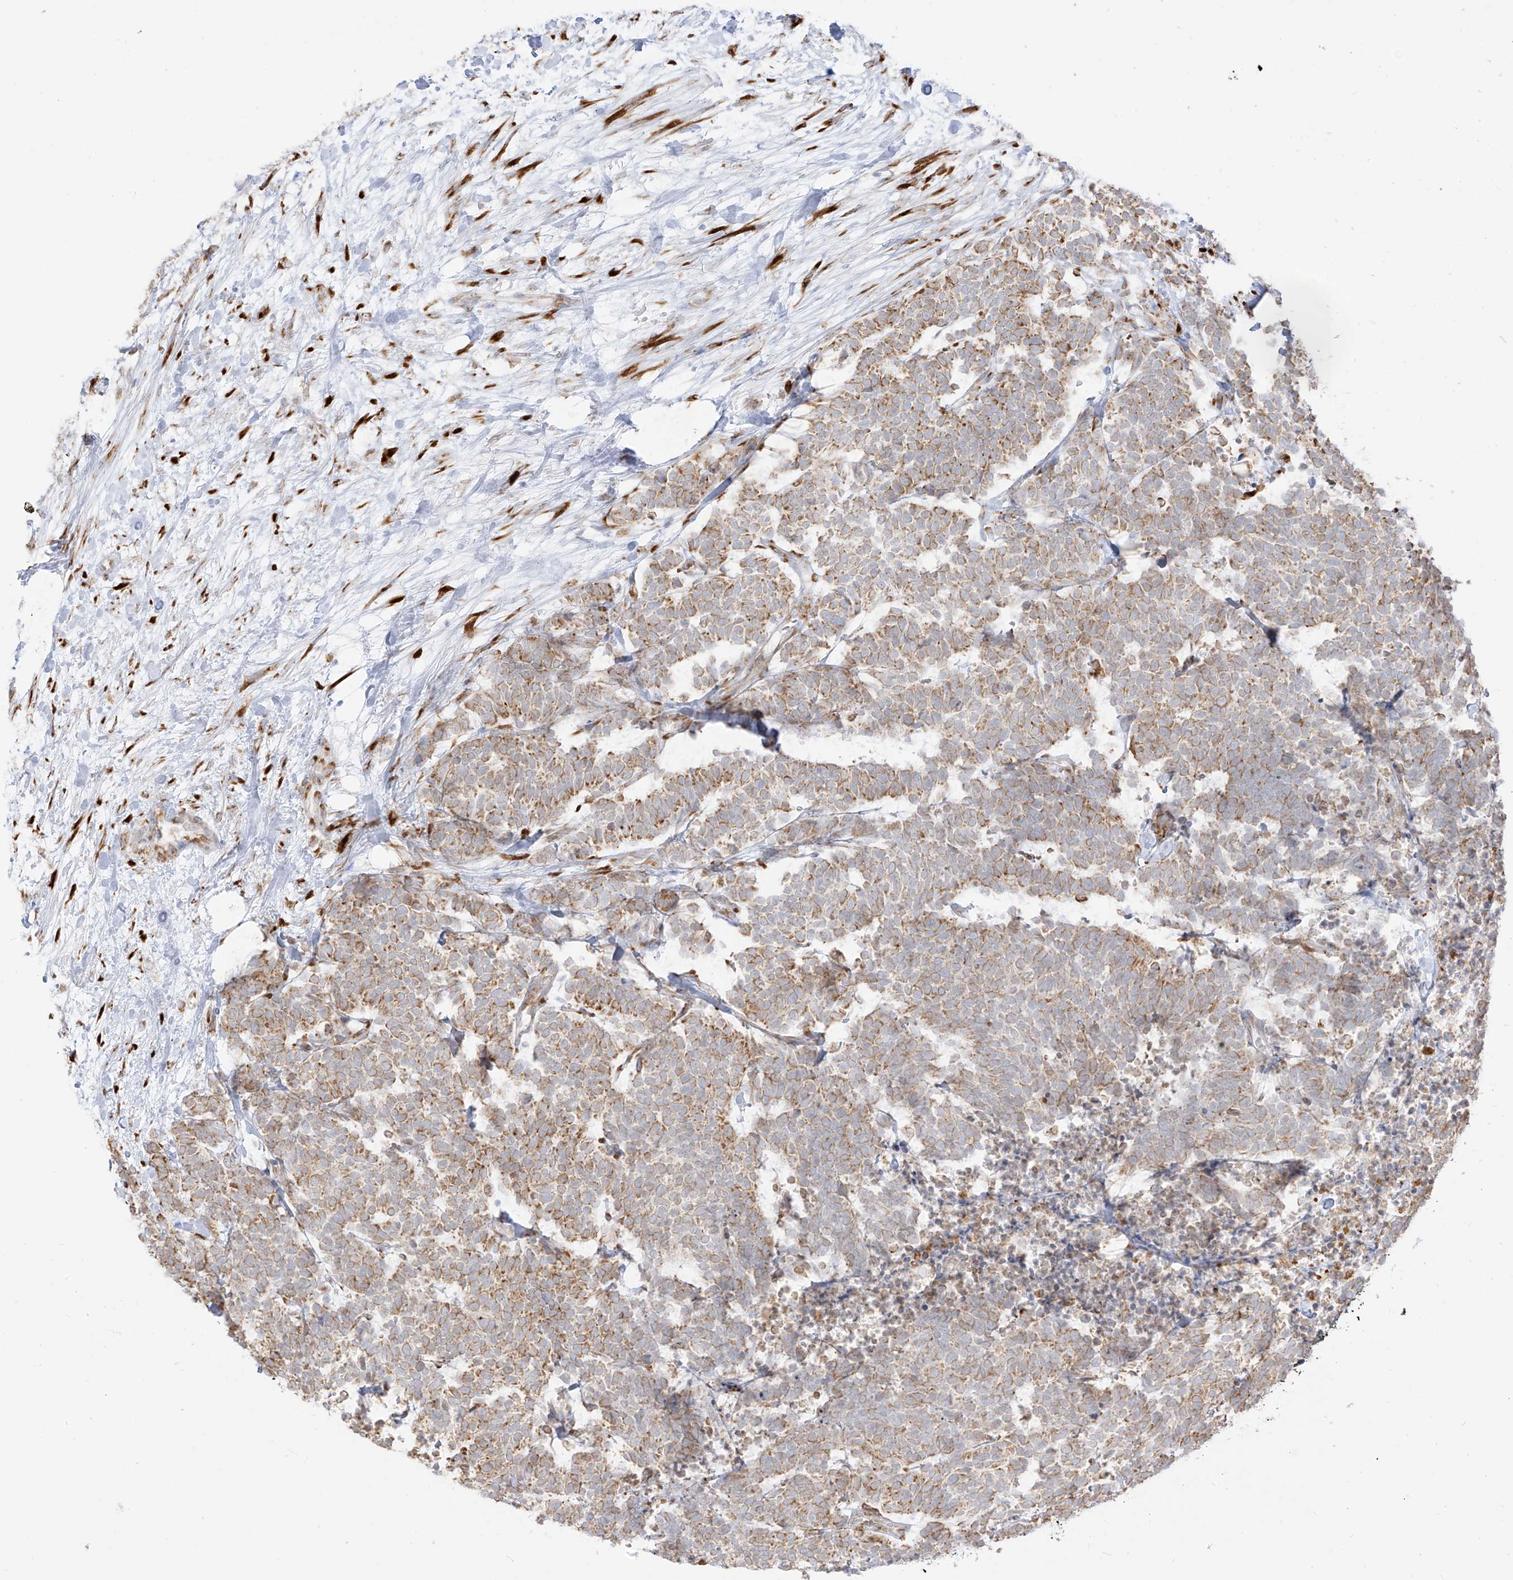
{"staining": {"intensity": "weak", "quantity": ">75%", "location": "cytoplasmic/membranous"}, "tissue": "carcinoid", "cell_type": "Tumor cells", "image_type": "cancer", "snomed": [{"axis": "morphology", "description": "Carcinoma, NOS"}, {"axis": "morphology", "description": "Carcinoid, malignant, NOS"}, {"axis": "topography", "description": "Urinary bladder"}], "caption": "This histopathology image shows IHC staining of human carcinoid (malignant), with low weak cytoplasmic/membranous positivity in about >75% of tumor cells.", "gene": "LRRC59", "patient": {"sex": "male", "age": 57}}